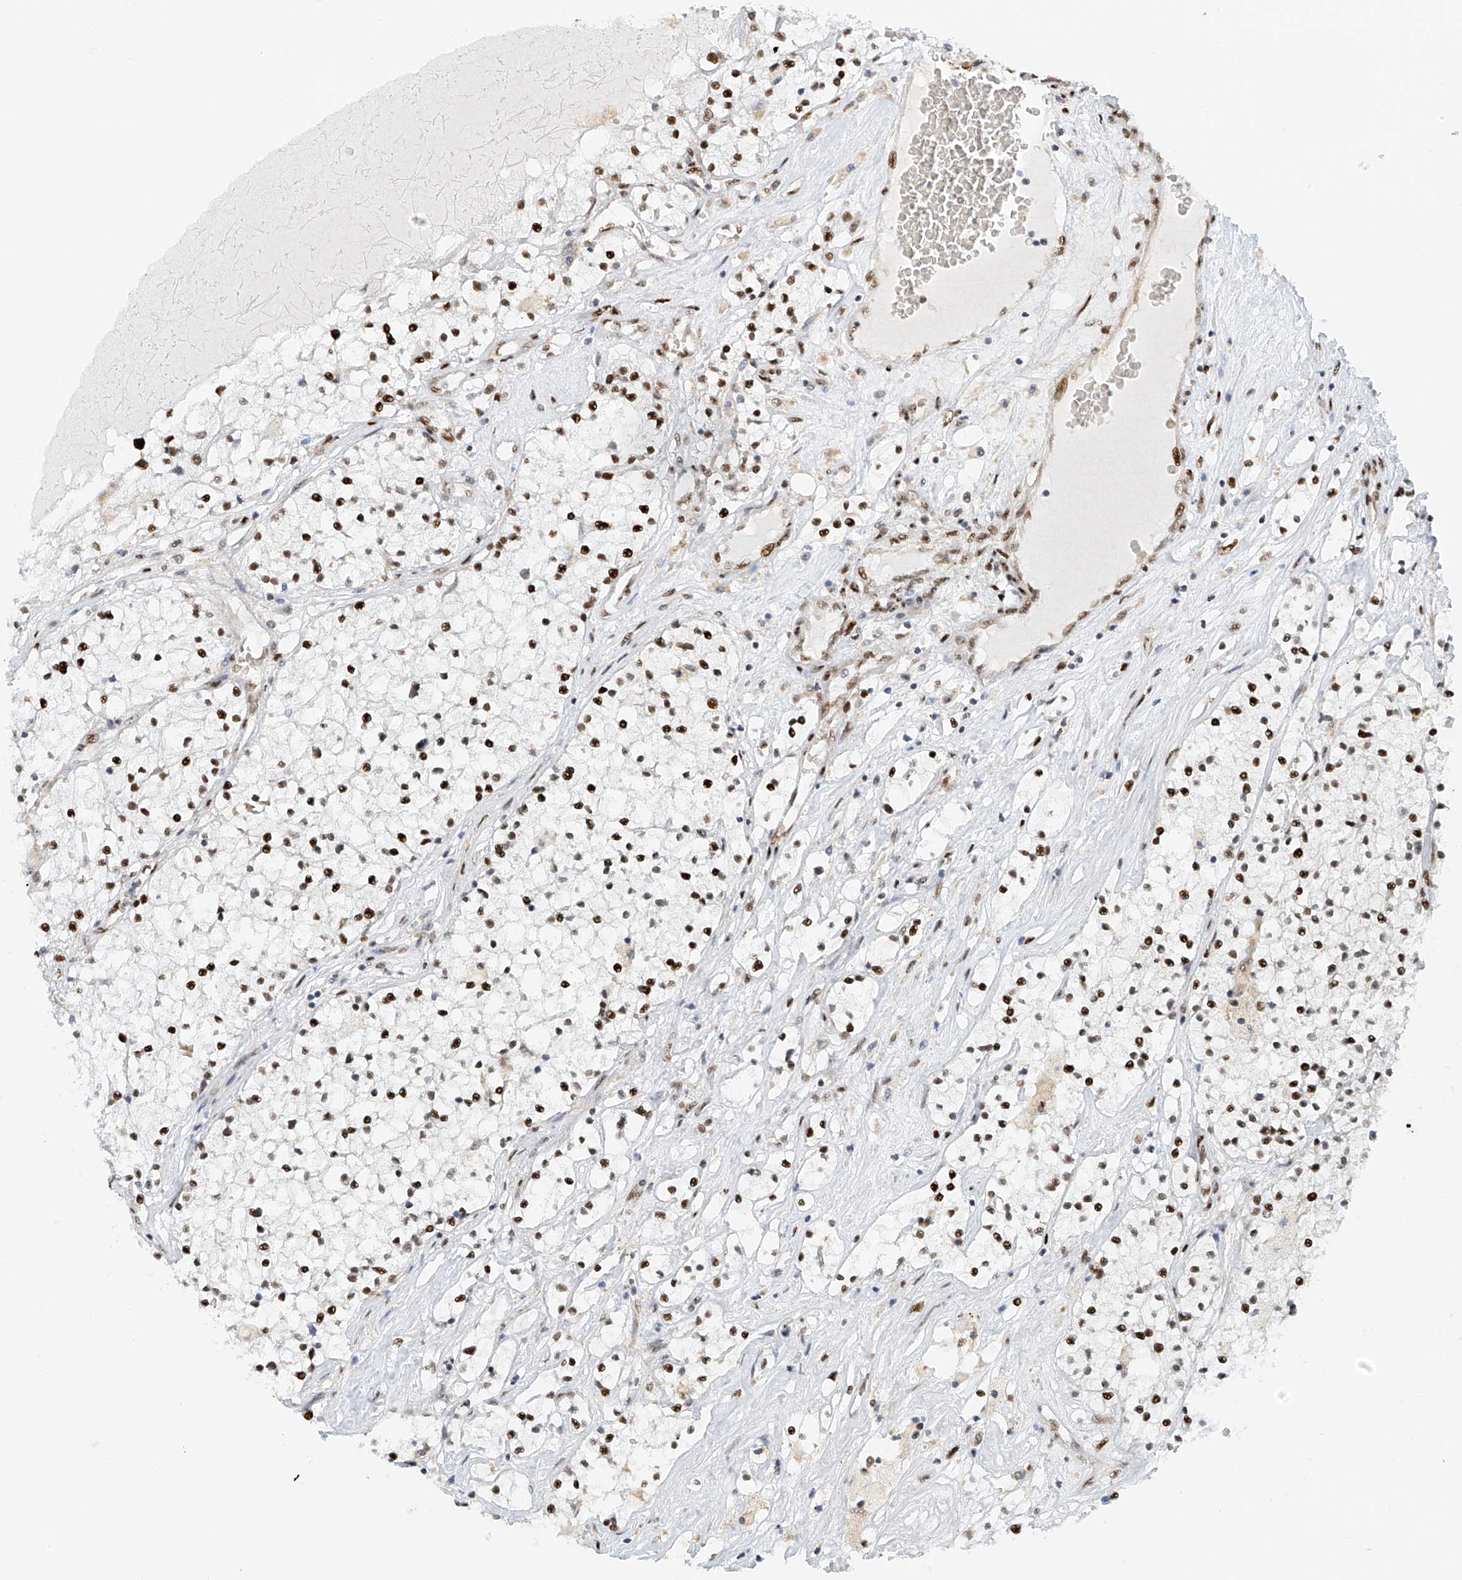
{"staining": {"intensity": "strong", "quantity": "25%-75%", "location": "nuclear"}, "tissue": "renal cancer", "cell_type": "Tumor cells", "image_type": "cancer", "snomed": [{"axis": "morphology", "description": "Normal tissue, NOS"}, {"axis": "morphology", "description": "Adenocarcinoma, NOS"}, {"axis": "topography", "description": "Kidney"}], "caption": "Brown immunohistochemical staining in human renal adenocarcinoma displays strong nuclear positivity in about 25%-75% of tumor cells.", "gene": "ZNF514", "patient": {"sex": "male", "age": 68}}